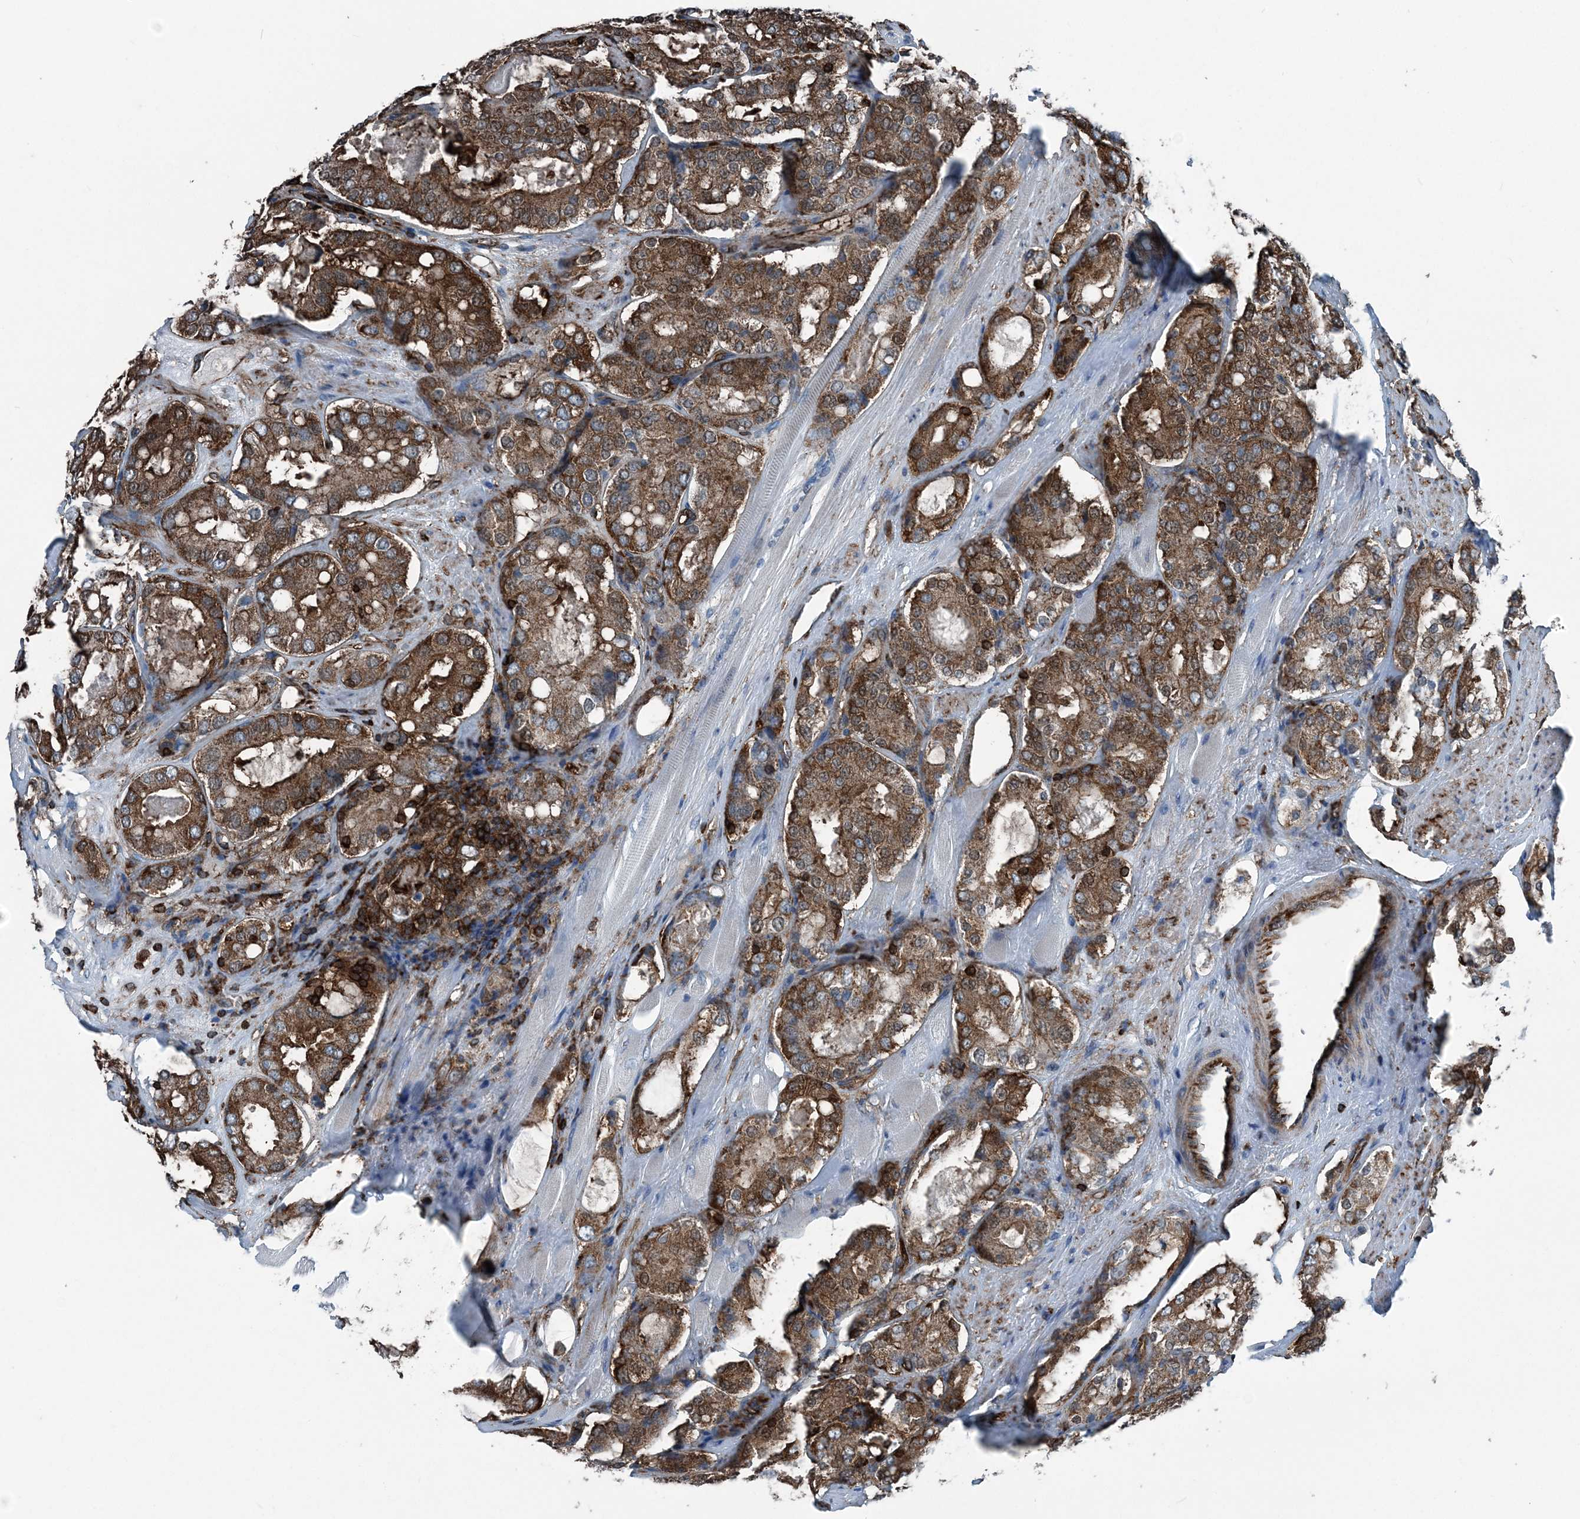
{"staining": {"intensity": "strong", "quantity": ">75%", "location": "cytoplasmic/membranous"}, "tissue": "prostate cancer", "cell_type": "Tumor cells", "image_type": "cancer", "snomed": [{"axis": "morphology", "description": "Adenocarcinoma, High grade"}, {"axis": "topography", "description": "Prostate"}], "caption": "This is an image of IHC staining of adenocarcinoma (high-grade) (prostate), which shows strong positivity in the cytoplasmic/membranous of tumor cells.", "gene": "CFL1", "patient": {"sex": "male", "age": 65}}